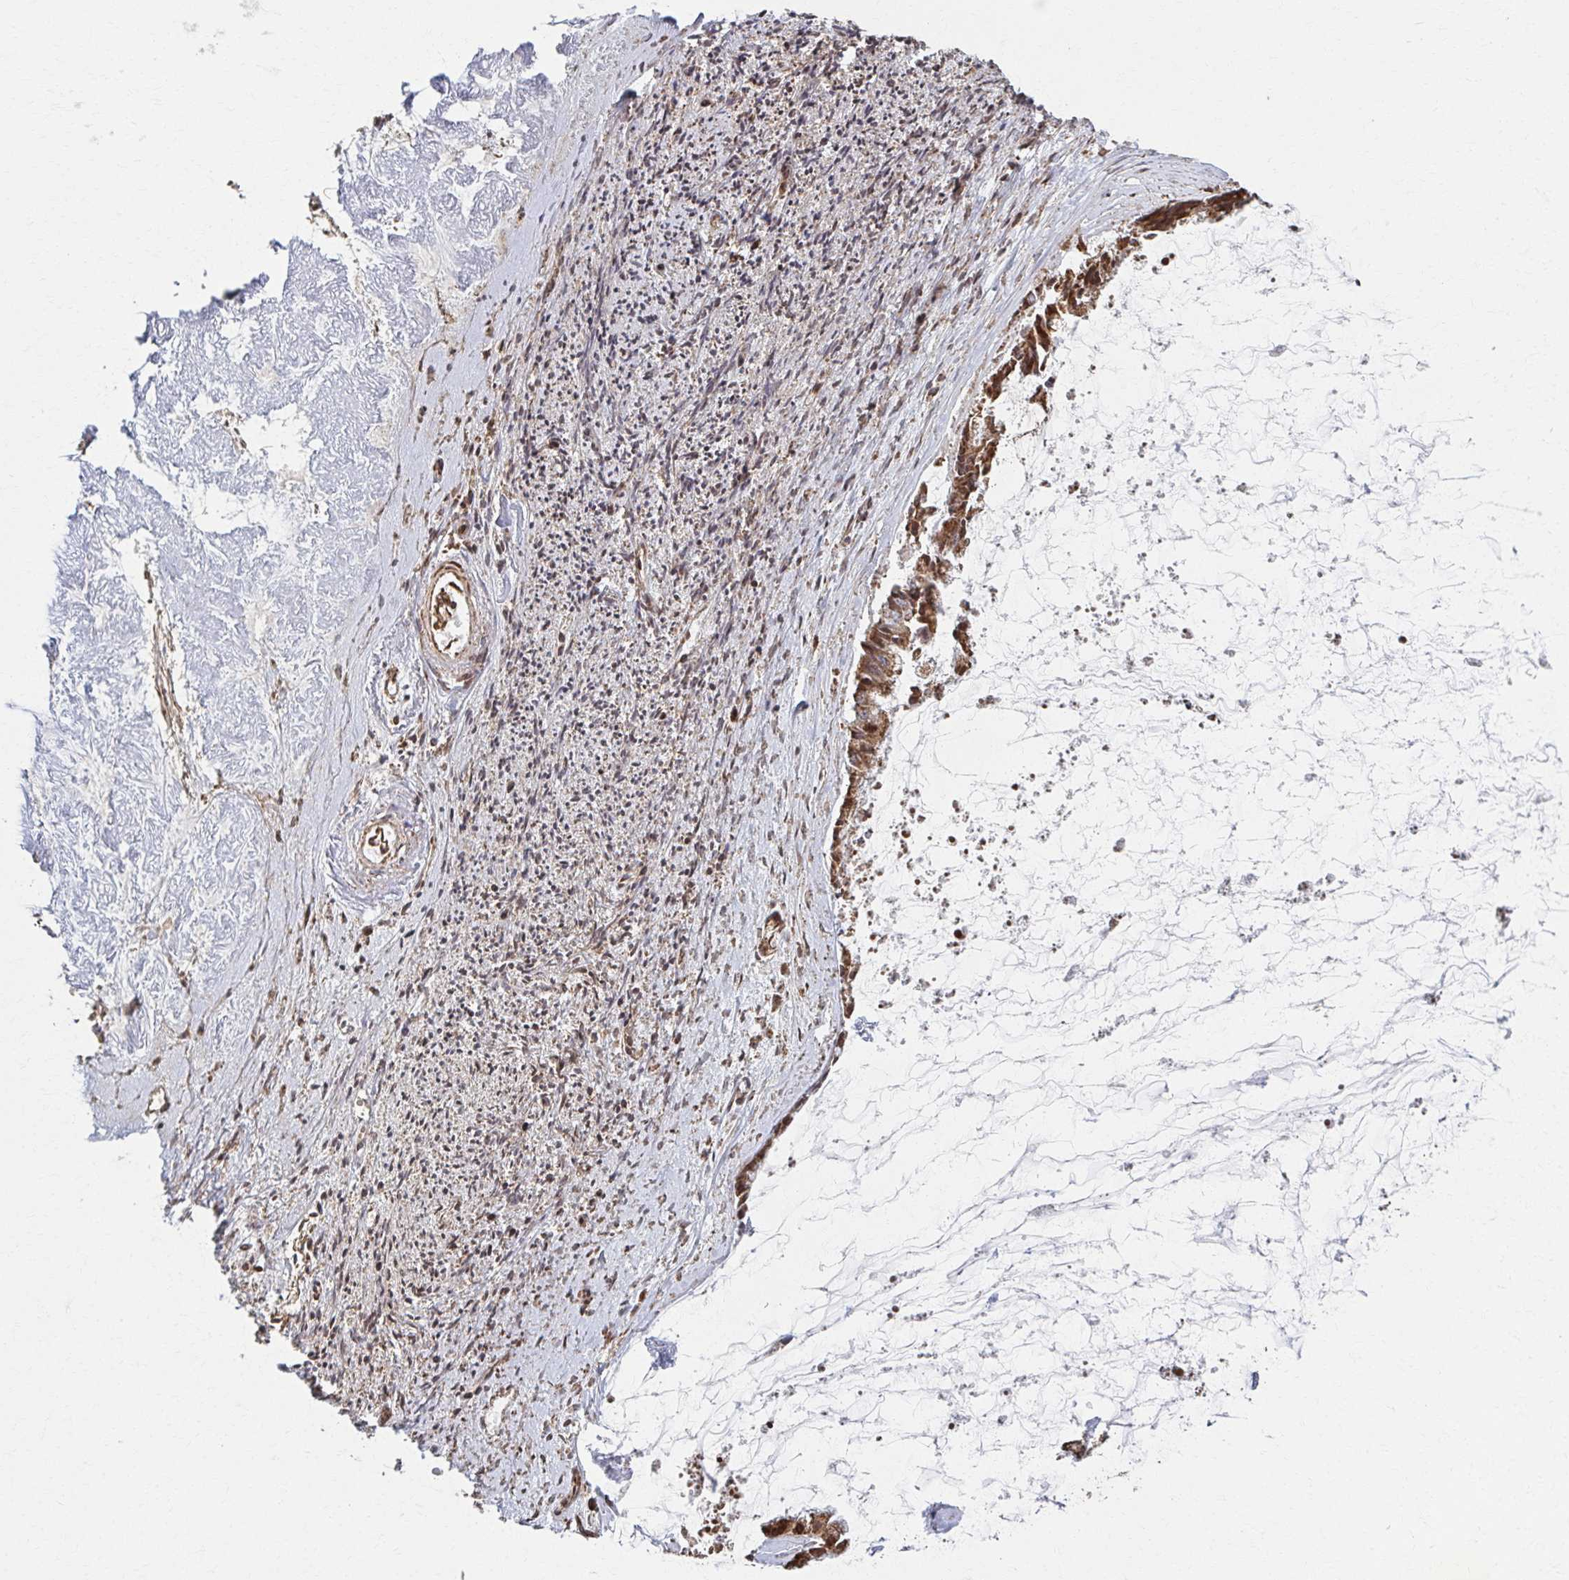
{"staining": {"intensity": "moderate", "quantity": ">75%", "location": "cytoplasmic/membranous"}, "tissue": "ovarian cancer", "cell_type": "Tumor cells", "image_type": "cancer", "snomed": [{"axis": "morphology", "description": "Cystadenocarcinoma, mucinous, NOS"}, {"axis": "topography", "description": "Ovary"}], "caption": "Tumor cells show medium levels of moderate cytoplasmic/membranous expression in approximately >75% of cells in ovarian cancer. (DAB (3,3'-diaminobenzidine) IHC, brown staining for protein, blue staining for nuclei).", "gene": "SAT1", "patient": {"sex": "female", "age": 90}}